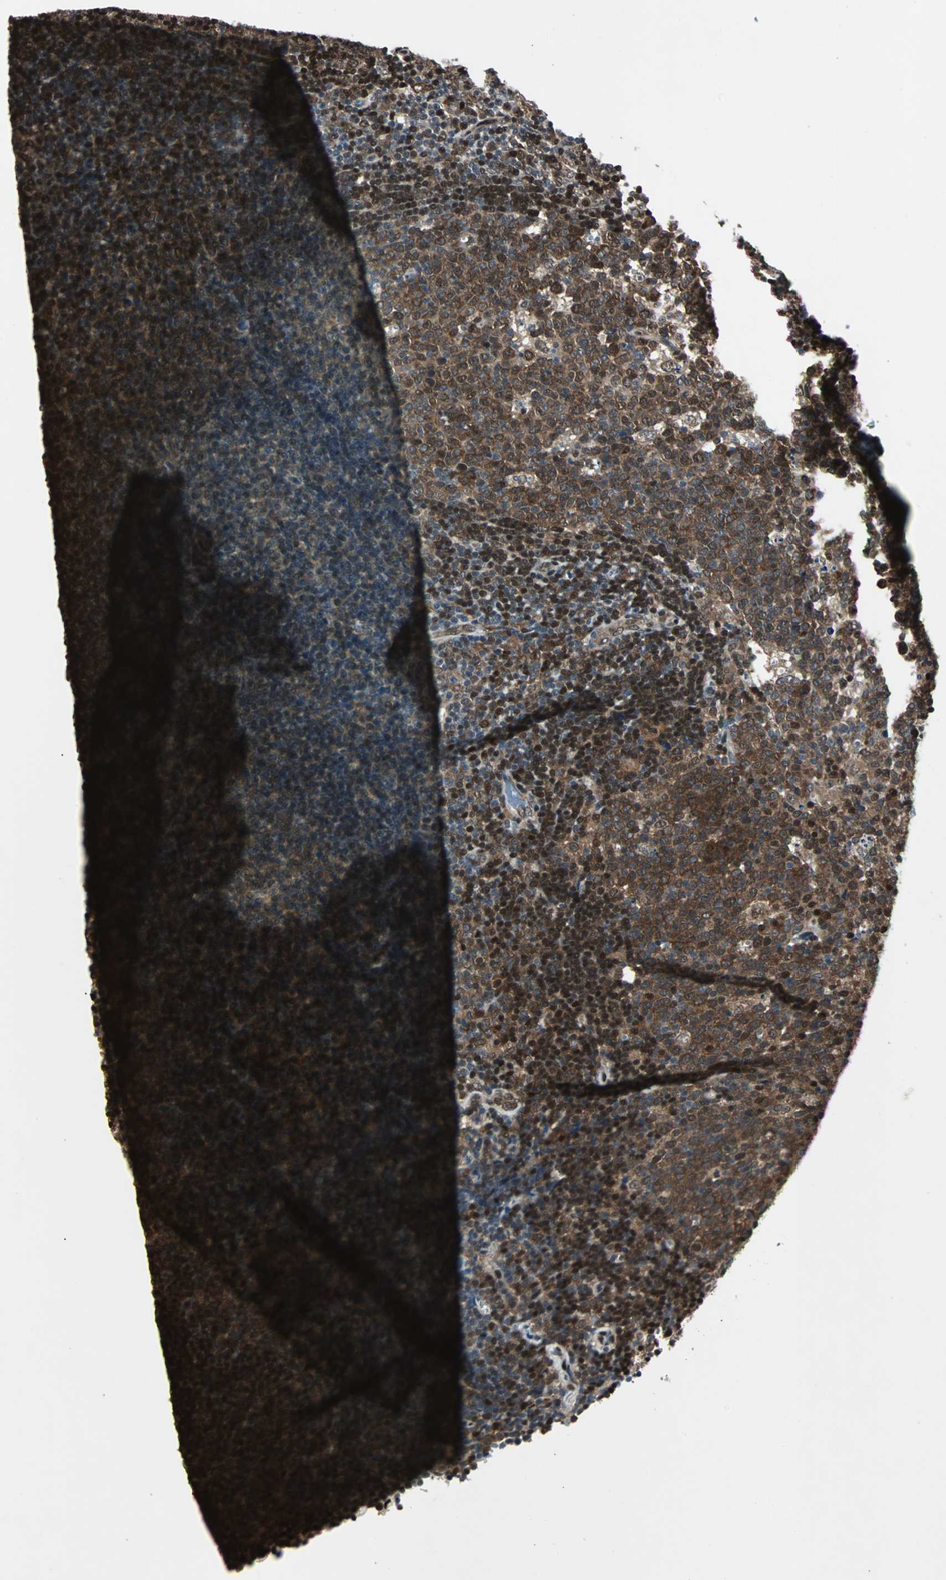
{"staining": {"intensity": "strong", "quantity": ">75%", "location": "cytoplasmic/membranous,nuclear"}, "tissue": "lymph node", "cell_type": "Germinal center cells", "image_type": "normal", "snomed": [{"axis": "morphology", "description": "Normal tissue, NOS"}, {"axis": "topography", "description": "Lymph node"}, {"axis": "topography", "description": "Salivary gland"}], "caption": "Immunohistochemistry (IHC) micrograph of unremarkable lymph node stained for a protein (brown), which demonstrates high levels of strong cytoplasmic/membranous,nuclear staining in approximately >75% of germinal center cells.", "gene": "ACLY", "patient": {"sex": "male", "age": 8}}